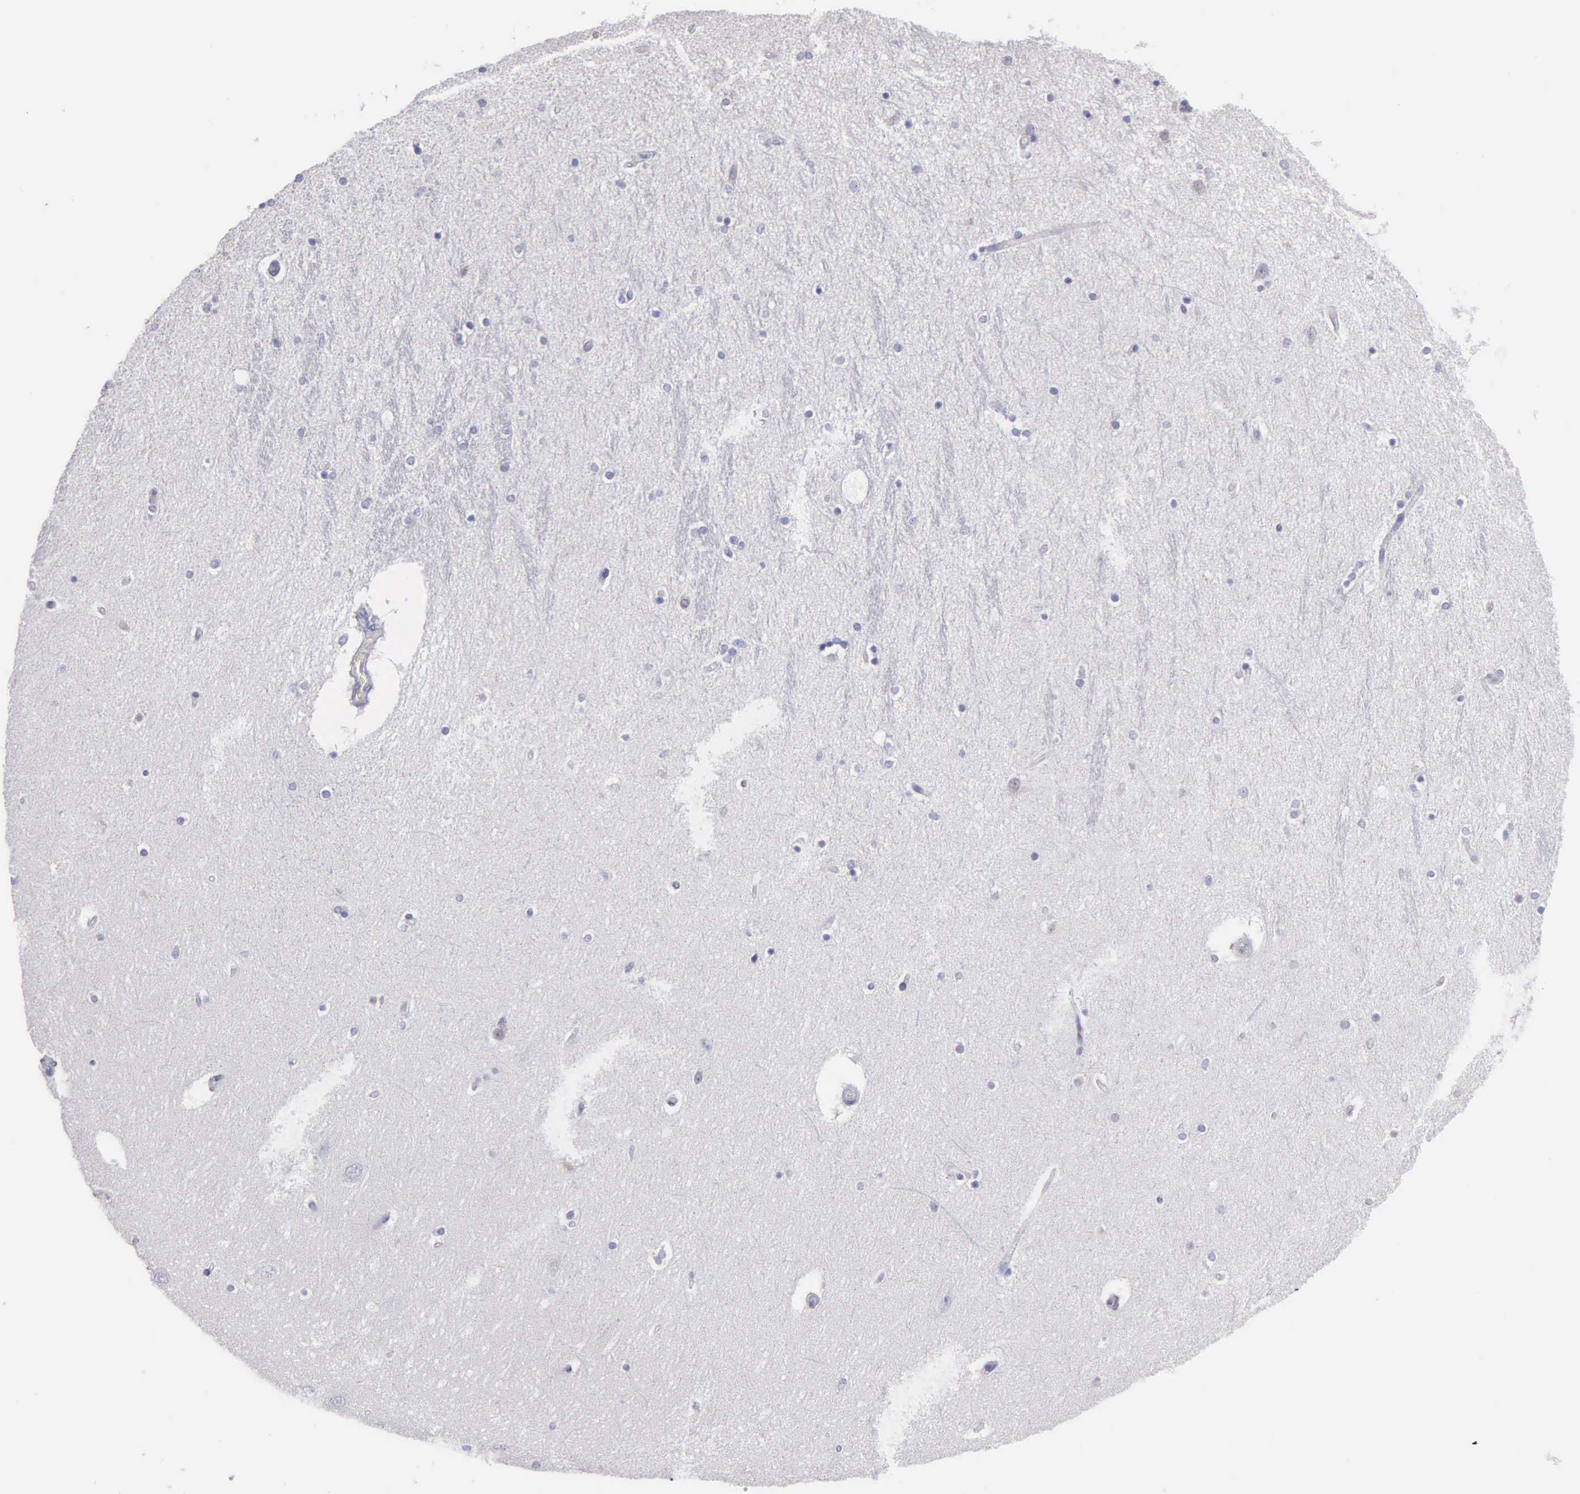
{"staining": {"intensity": "negative", "quantity": "none", "location": "none"}, "tissue": "hippocampus", "cell_type": "Glial cells", "image_type": "normal", "snomed": [{"axis": "morphology", "description": "Normal tissue, NOS"}, {"axis": "topography", "description": "Hippocampus"}], "caption": "DAB (3,3'-diaminobenzidine) immunohistochemical staining of normal human hippocampus displays no significant positivity in glial cells. (DAB immunohistochemistry (IHC), high magnification).", "gene": "FBLN5", "patient": {"sex": "female", "age": 54}}